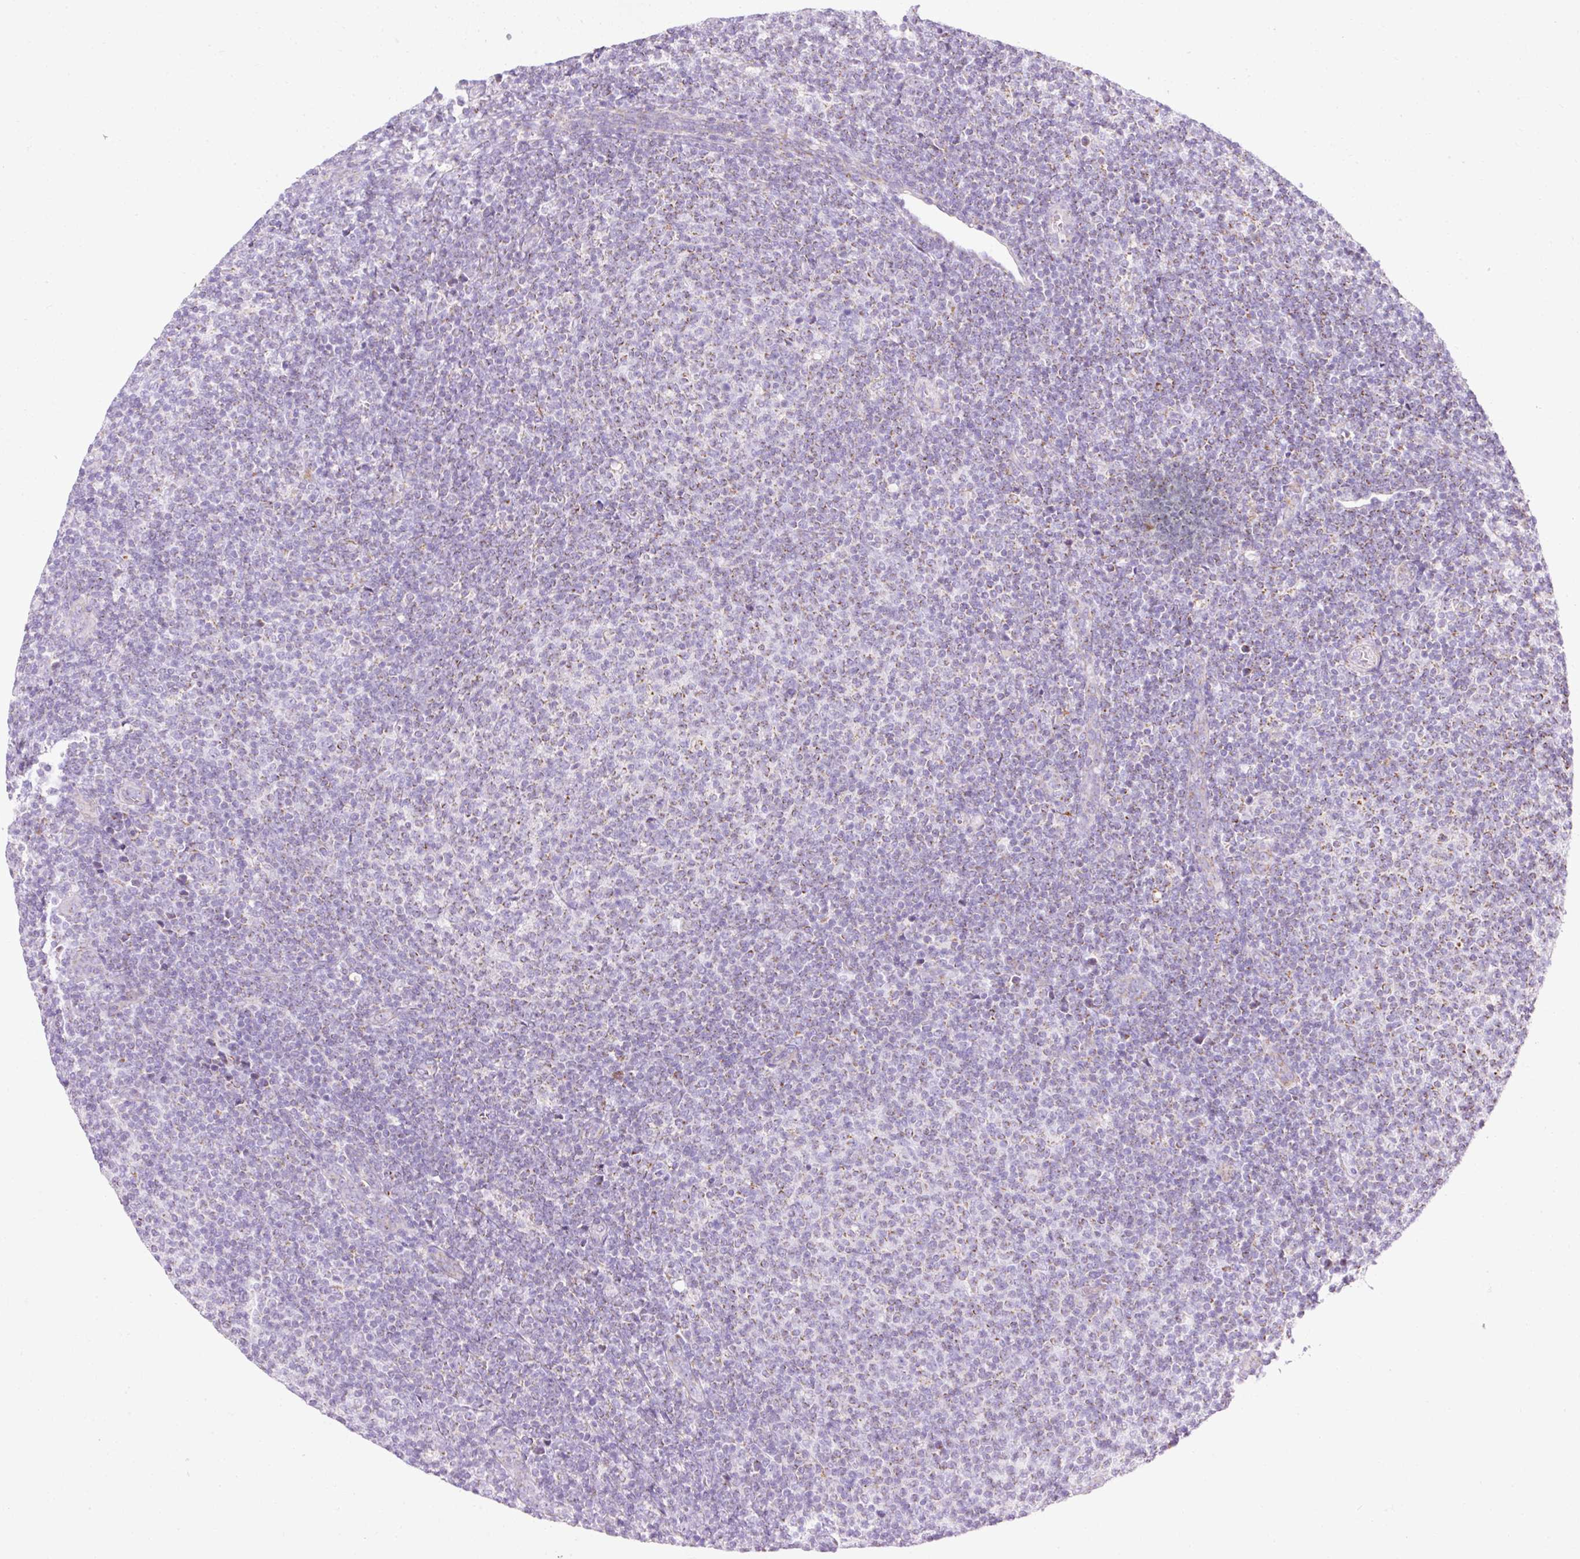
{"staining": {"intensity": "weak", "quantity": "25%-75%", "location": "cytoplasmic/membranous"}, "tissue": "lymphoma", "cell_type": "Tumor cells", "image_type": "cancer", "snomed": [{"axis": "morphology", "description": "Malignant lymphoma, non-Hodgkin's type, Low grade"}, {"axis": "topography", "description": "Lymph node"}], "caption": "The photomicrograph demonstrates staining of lymphoma, revealing weak cytoplasmic/membranous protein staining (brown color) within tumor cells.", "gene": "PLPP2", "patient": {"sex": "male", "age": 66}}